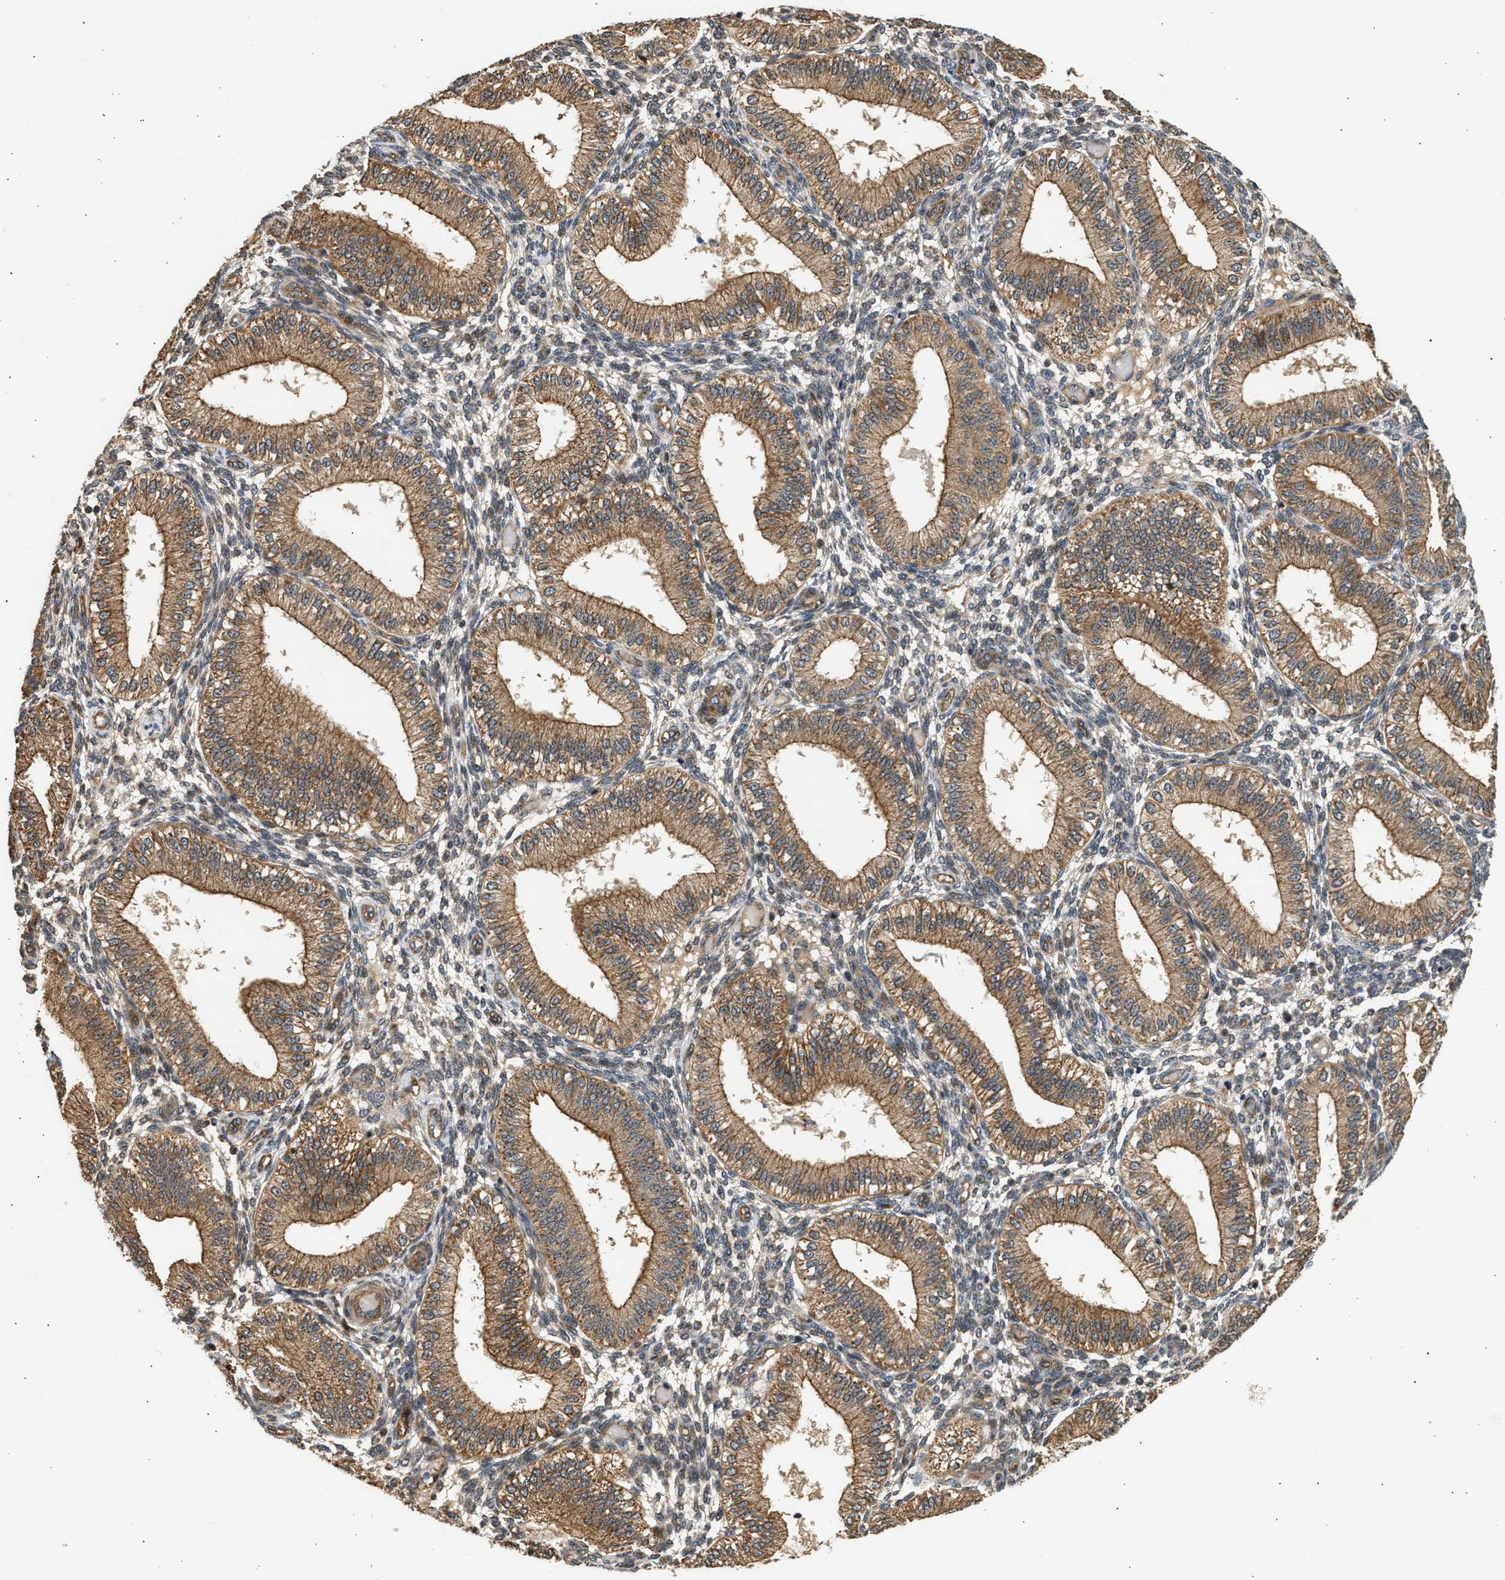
{"staining": {"intensity": "moderate", "quantity": "<25%", "location": "cytoplasmic/membranous"}, "tissue": "endometrium", "cell_type": "Cells in endometrial stroma", "image_type": "normal", "snomed": [{"axis": "morphology", "description": "Normal tissue, NOS"}, {"axis": "topography", "description": "Endometrium"}], "caption": "Unremarkable endometrium was stained to show a protein in brown. There is low levels of moderate cytoplasmic/membranous expression in approximately <25% of cells in endometrial stroma. (DAB IHC with brightfield microscopy, high magnification).", "gene": "DUSP14", "patient": {"sex": "female", "age": 39}}